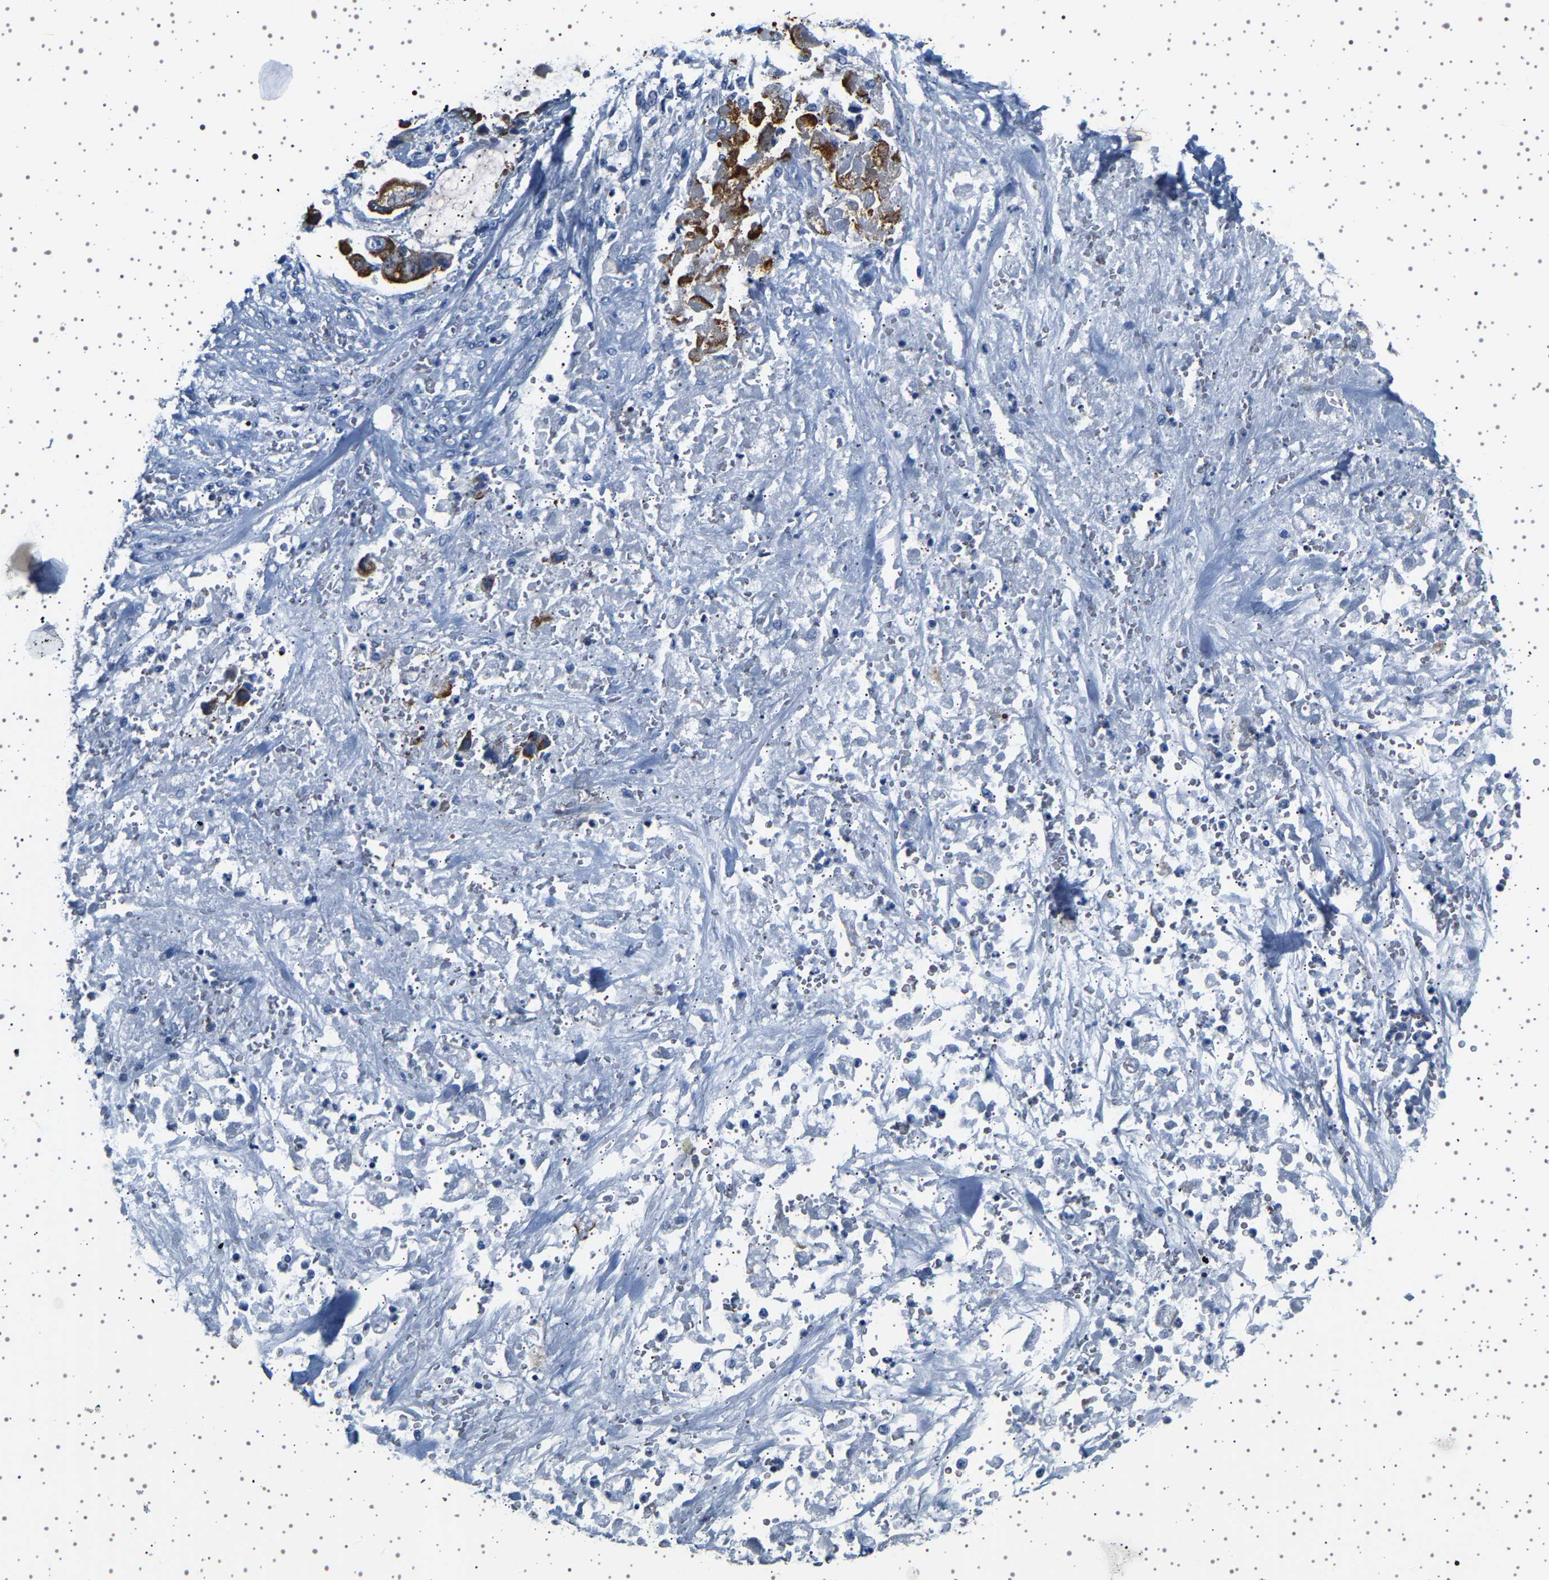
{"staining": {"intensity": "negative", "quantity": "none", "location": "none"}, "tissue": "stomach cancer", "cell_type": "Tumor cells", "image_type": "cancer", "snomed": [{"axis": "morphology", "description": "Adenocarcinoma, NOS"}, {"axis": "topography", "description": "Stomach"}], "caption": "Adenocarcinoma (stomach) stained for a protein using immunohistochemistry (IHC) shows no positivity tumor cells.", "gene": "TFF3", "patient": {"sex": "male", "age": 62}}